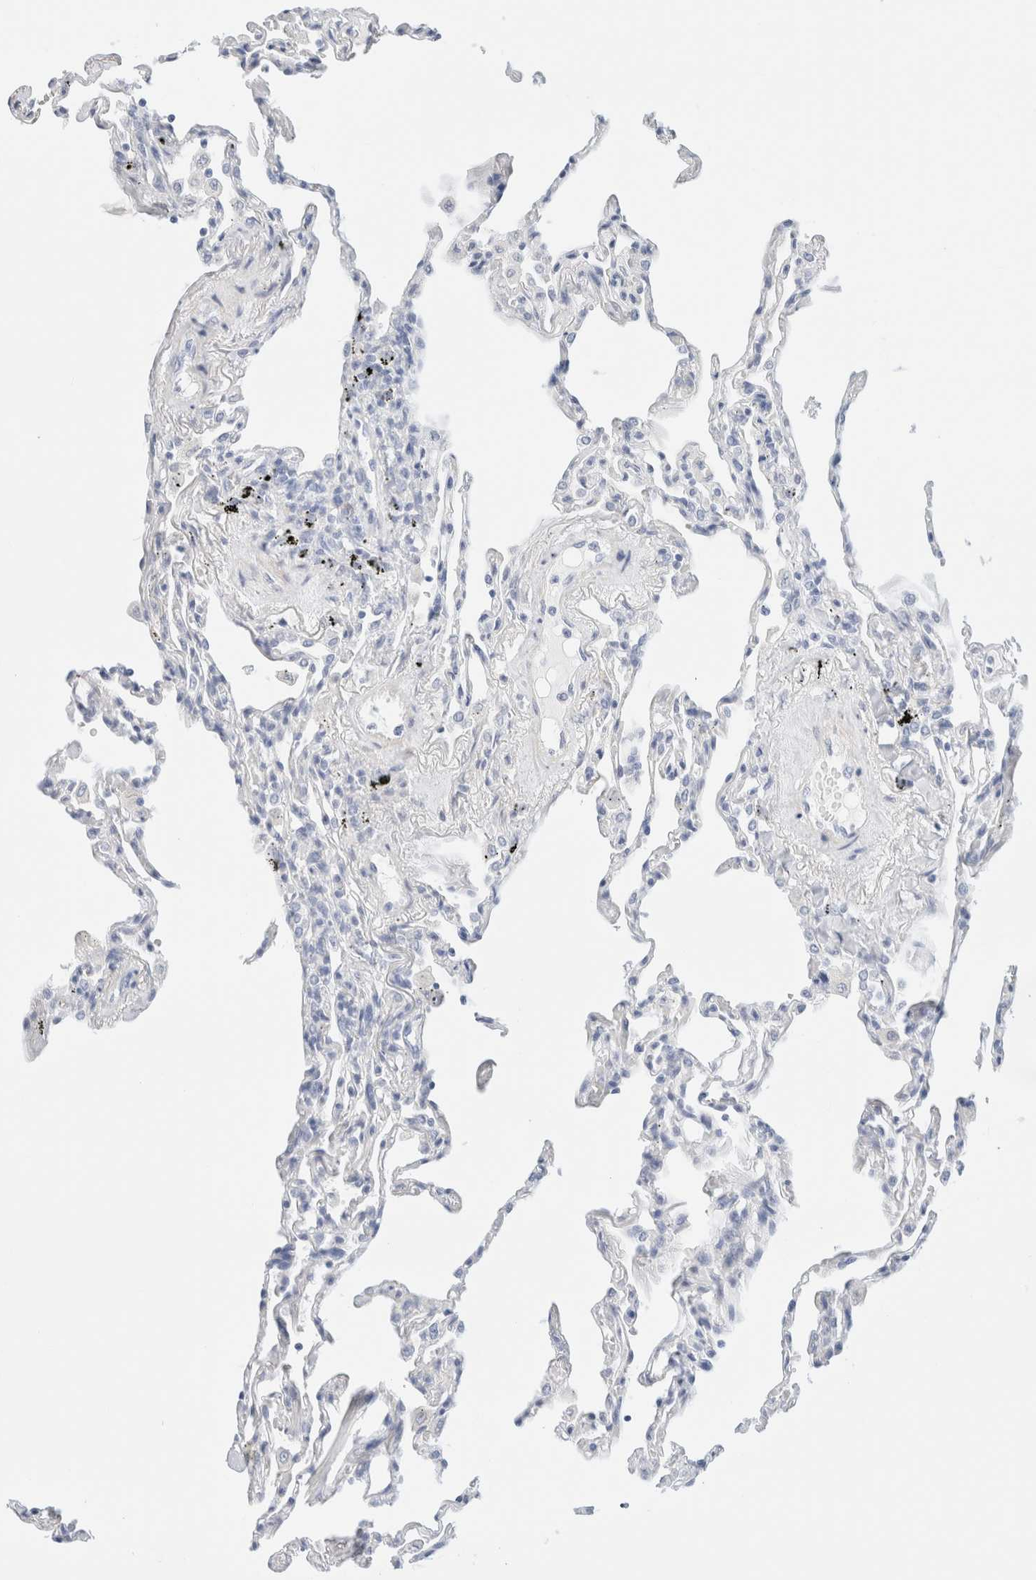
{"staining": {"intensity": "negative", "quantity": "none", "location": "none"}, "tissue": "lung", "cell_type": "Alveolar cells", "image_type": "normal", "snomed": [{"axis": "morphology", "description": "Normal tissue, NOS"}, {"axis": "topography", "description": "Lung"}], "caption": "DAB immunohistochemical staining of unremarkable human lung displays no significant positivity in alveolar cells.", "gene": "DPYS", "patient": {"sex": "male", "age": 59}}